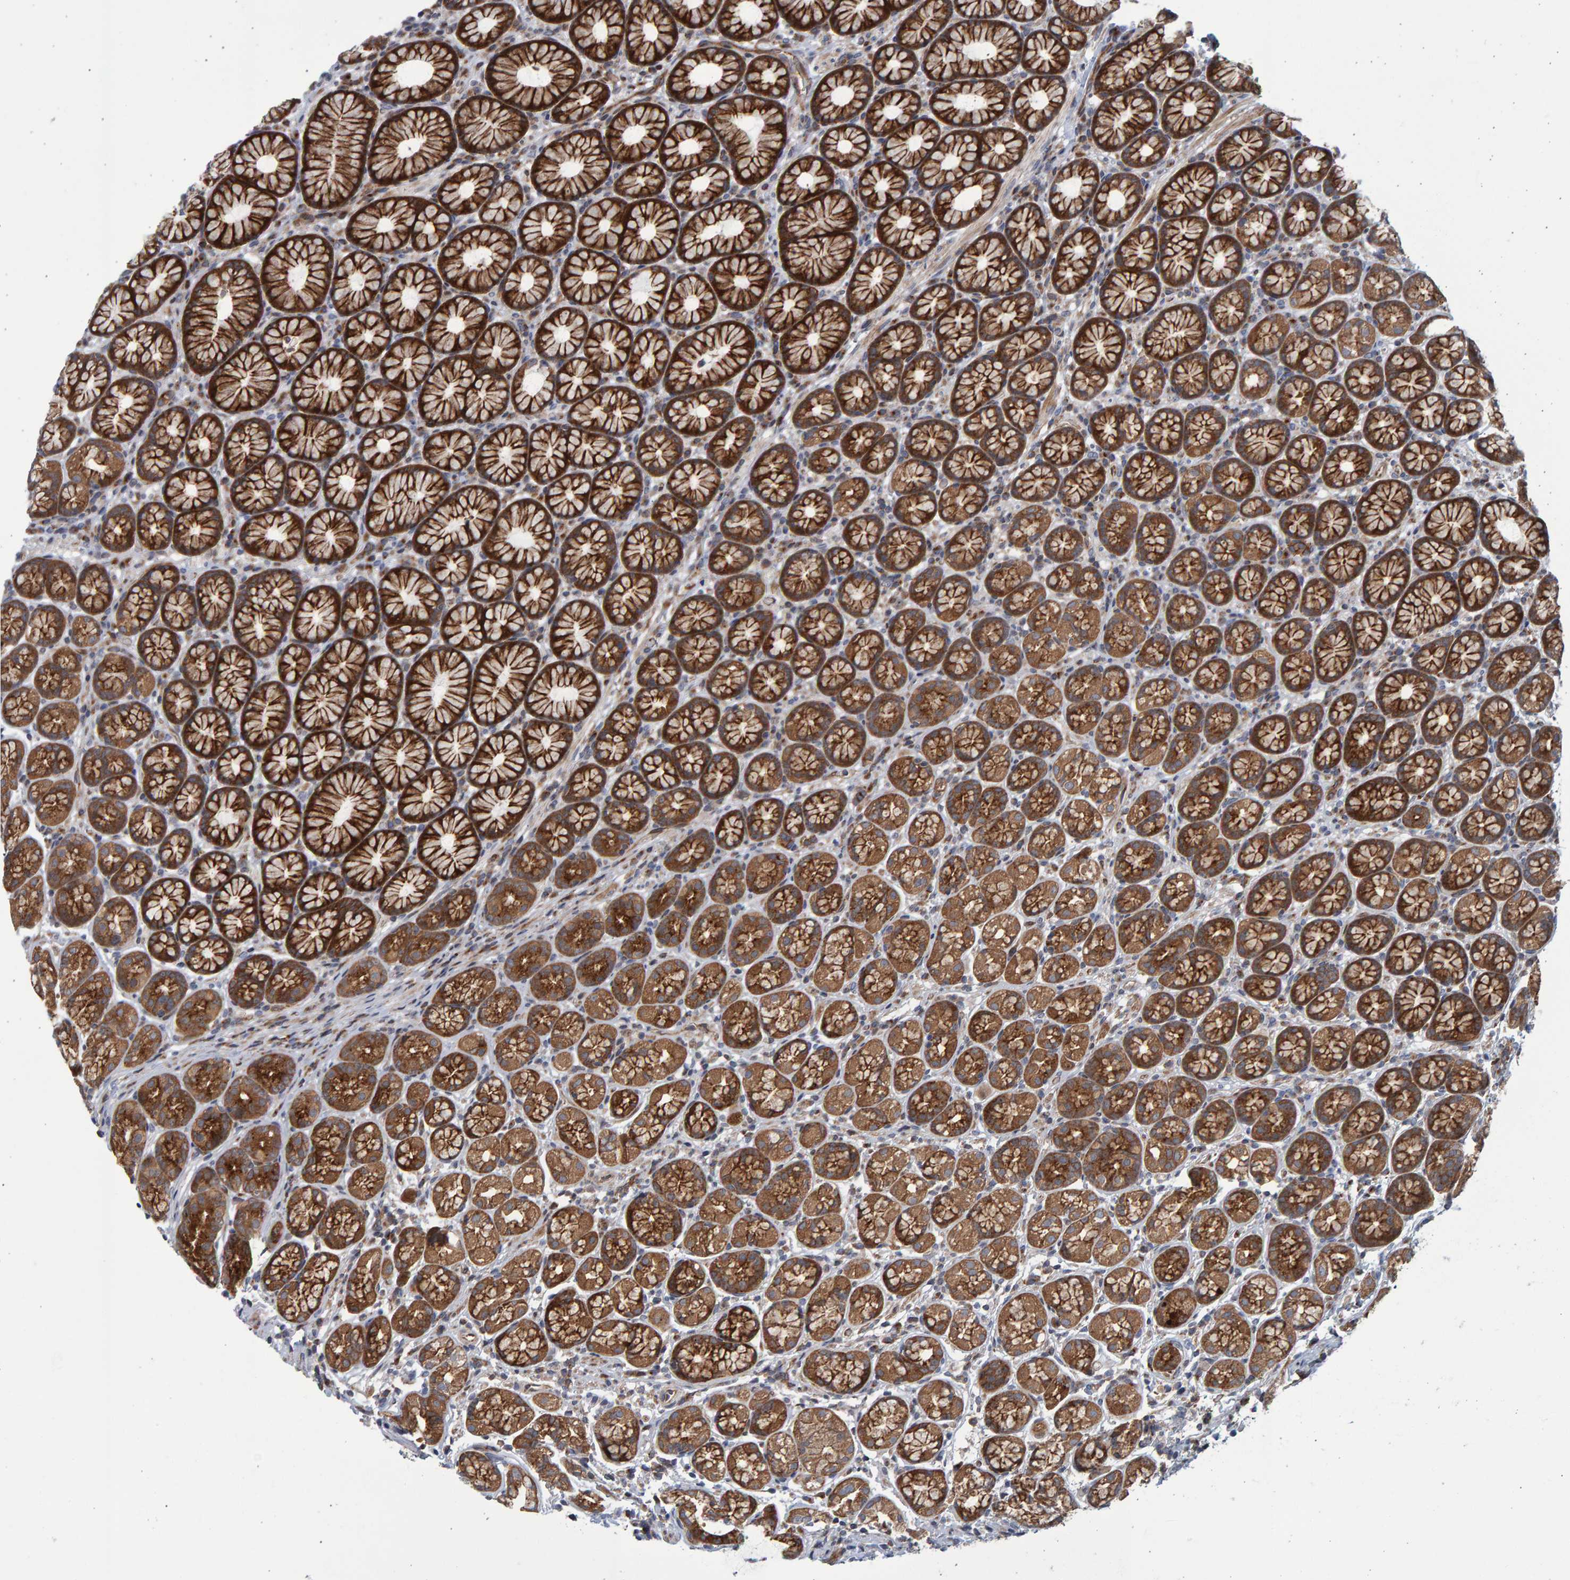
{"staining": {"intensity": "strong", "quantity": "25%-75%", "location": "cytoplasmic/membranous"}, "tissue": "stomach", "cell_type": "Glandular cells", "image_type": "normal", "snomed": [{"axis": "morphology", "description": "Normal tissue, NOS"}, {"axis": "topography", "description": "Stomach"}], "caption": "DAB (3,3'-diaminobenzidine) immunohistochemical staining of unremarkable human stomach displays strong cytoplasmic/membranous protein expression in about 25%-75% of glandular cells.", "gene": "LRBA", "patient": {"sex": "male", "age": 42}}